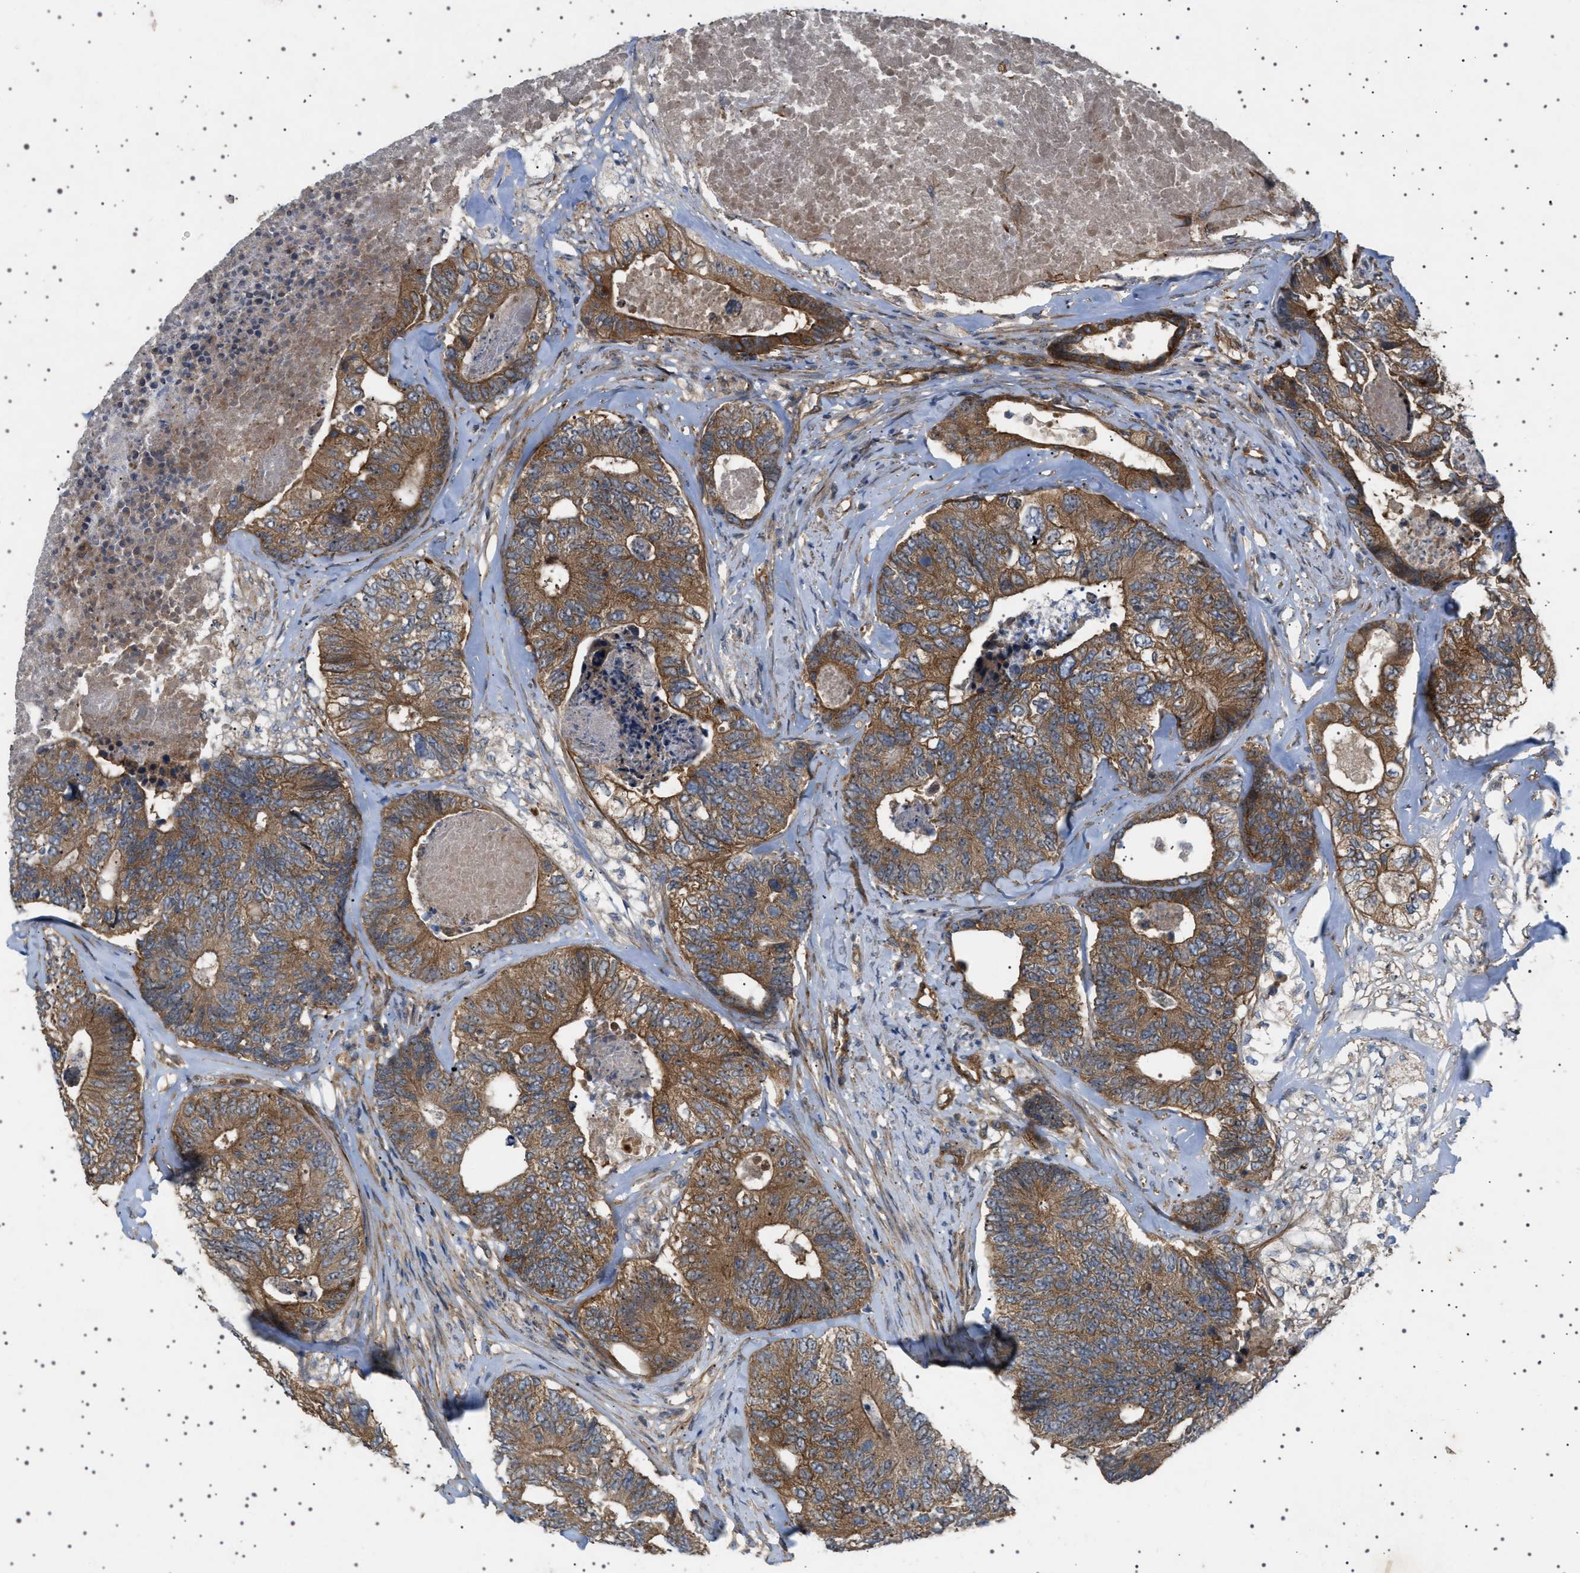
{"staining": {"intensity": "strong", "quantity": ">75%", "location": "cytoplasmic/membranous"}, "tissue": "colorectal cancer", "cell_type": "Tumor cells", "image_type": "cancer", "snomed": [{"axis": "morphology", "description": "Adenocarcinoma, NOS"}, {"axis": "topography", "description": "Colon"}], "caption": "A histopathology image of colorectal cancer stained for a protein reveals strong cytoplasmic/membranous brown staining in tumor cells. (Brightfield microscopy of DAB IHC at high magnification).", "gene": "CCDC186", "patient": {"sex": "female", "age": 67}}